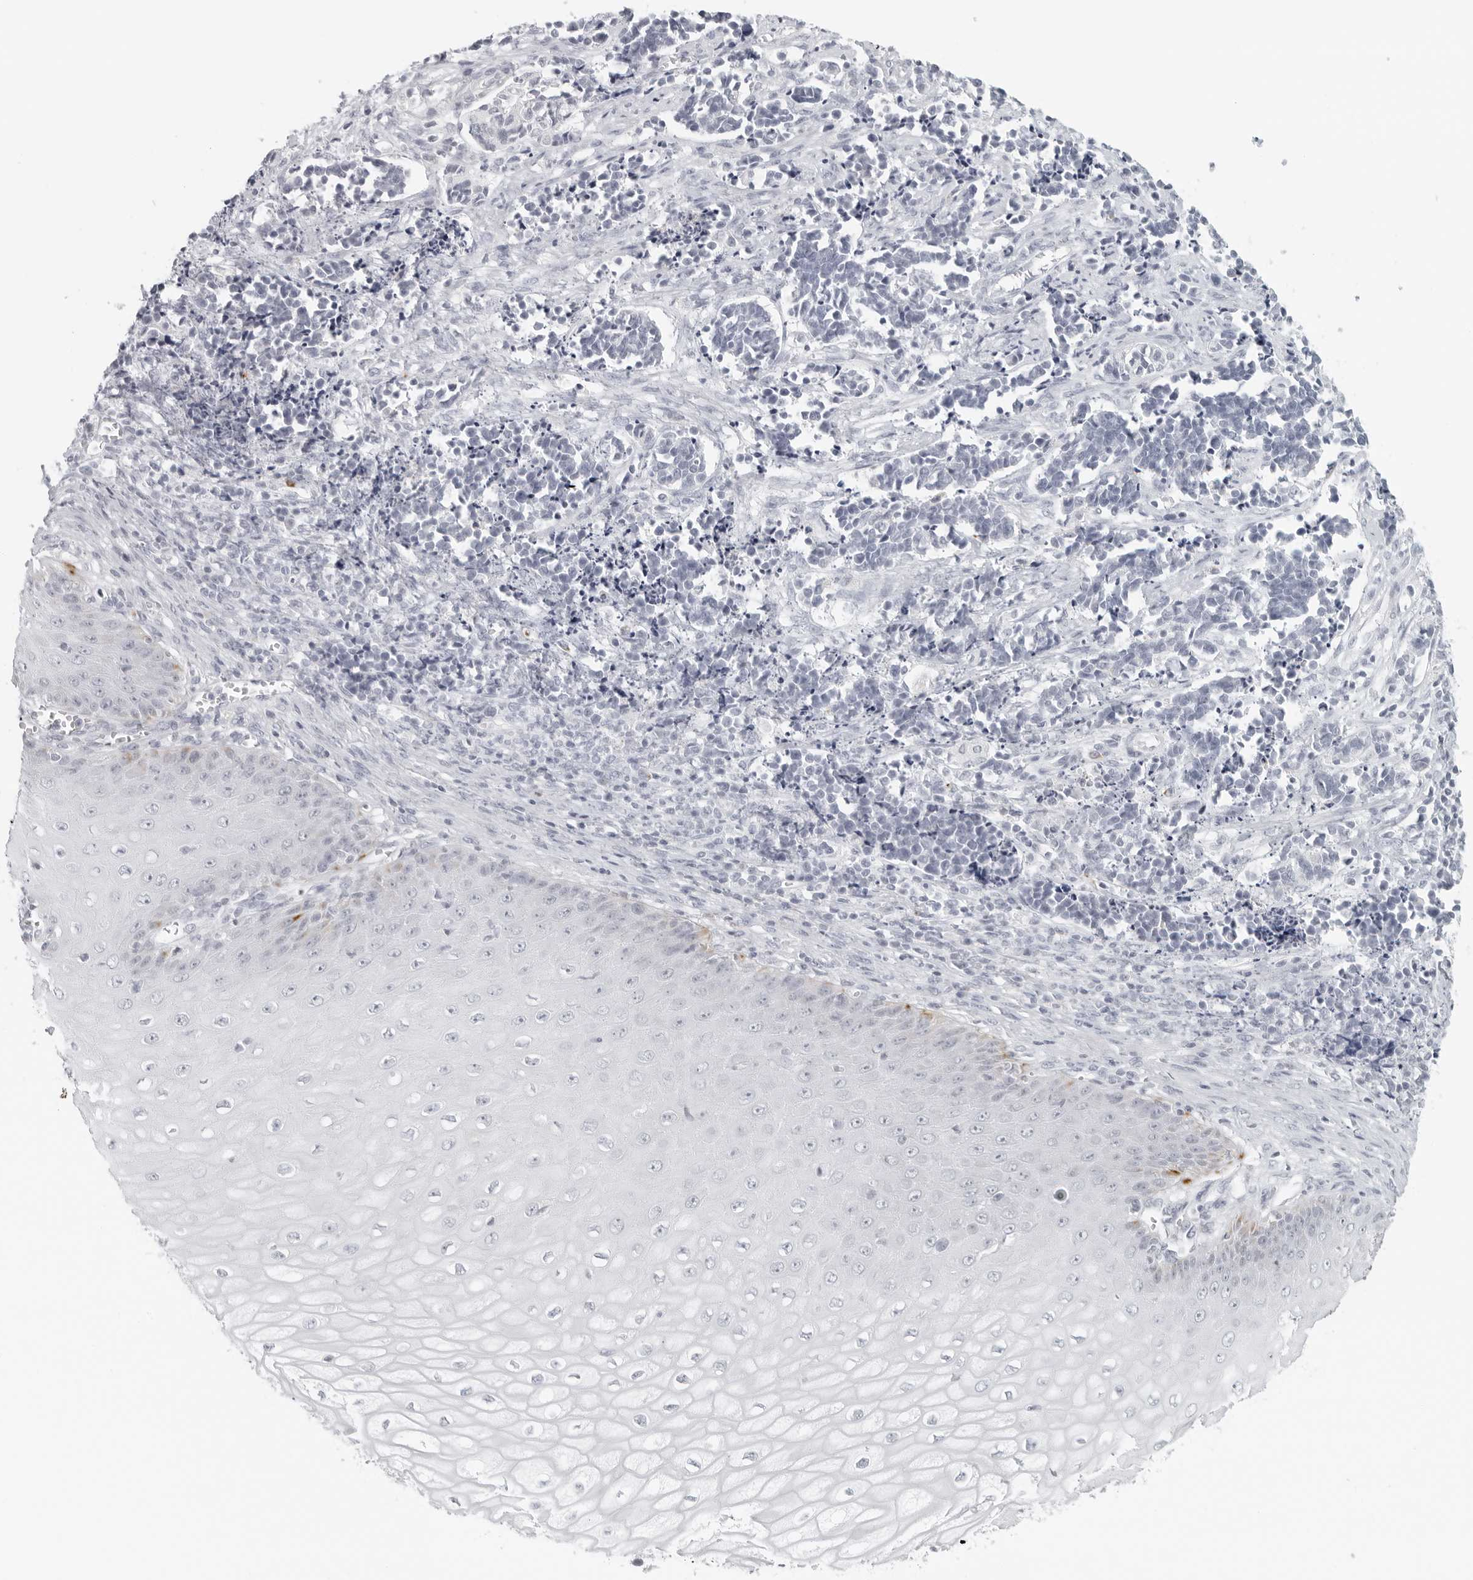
{"staining": {"intensity": "negative", "quantity": "none", "location": "none"}, "tissue": "cervical cancer", "cell_type": "Tumor cells", "image_type": "cancer", "snomed": [{"axis": "morphology", "description": "Normal tissue, NOS"}, {"axis": "morphology", "description": "Squamous cell carcinoma, NOS"}, {"axis": "topography", "description": "Cervix"}], "caption": "A photomicrograph of cervical cancer (squamous cell carcinoma) stained for a protein displays no brown staining in tumor cells. (DAB (3,3'-diaminobenzidine) IHC with hematoxylin counter stain).", "gene": "RPS6KC1", "patient": {"sex": "female", "age": 35}}